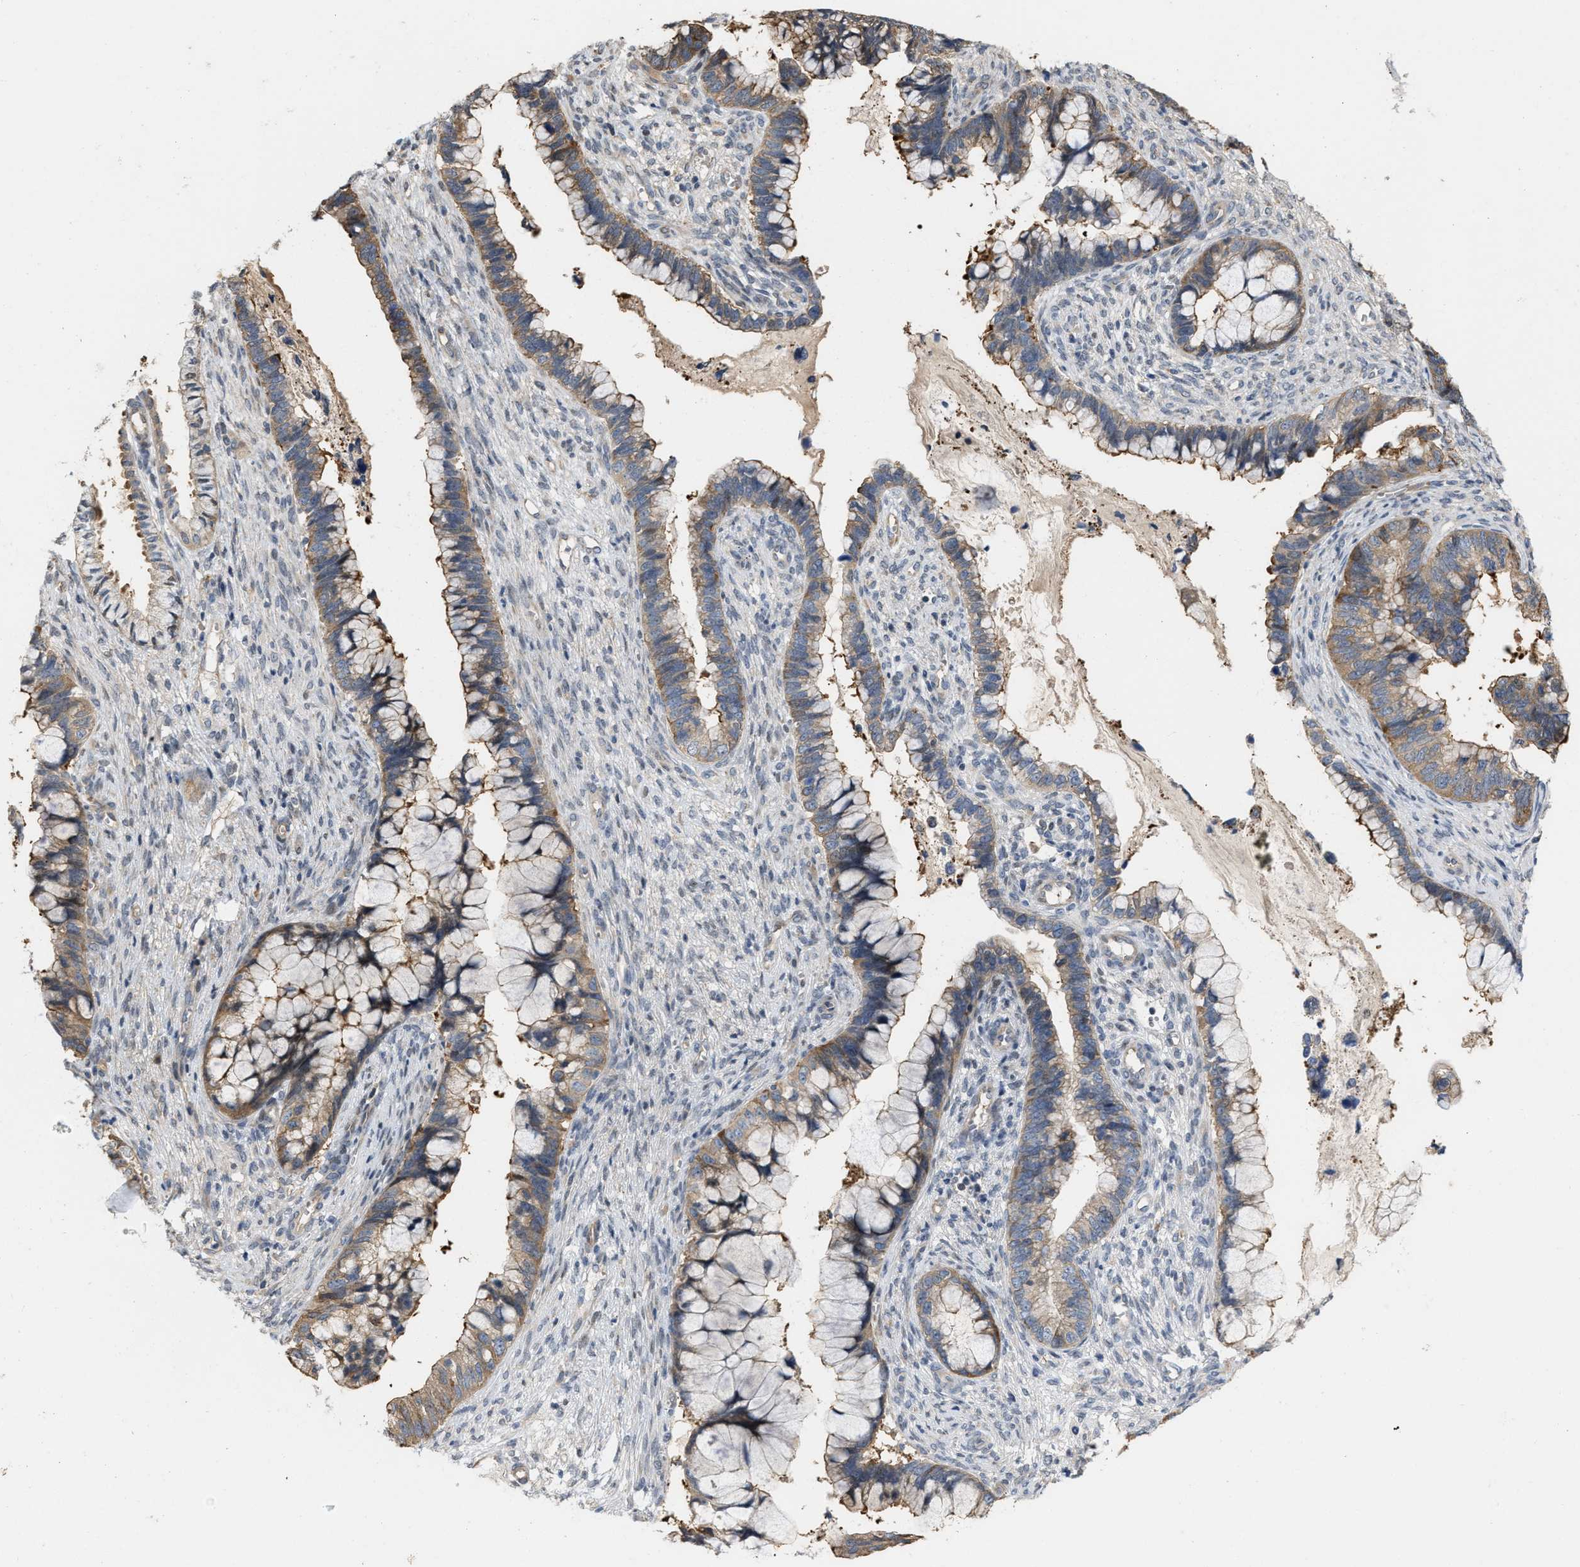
{"staining": {"intensity": "weak", "quantity": ">75%", "location": "cytoplasmic/membranous"}, "tissue": "cervical cancer", "cell_type": "Tumor cells", "image_type": "cancer", "snomed": [{"axis": "morphology", "description": "Adenocarcinoma, NOS"}, {"axis": "topography", "description": "Cervix"}], "caption": "Immunohistochemical staining of cervical cancer shows low levels of weak cytoplasmic/membranous protein expression in approximately >75% of tumor cells. (Brightfield microscopy of DAB IHC at high magnification).", "gene": "CSNK1A1", "patient": {"sex": "female", "age": 44}}